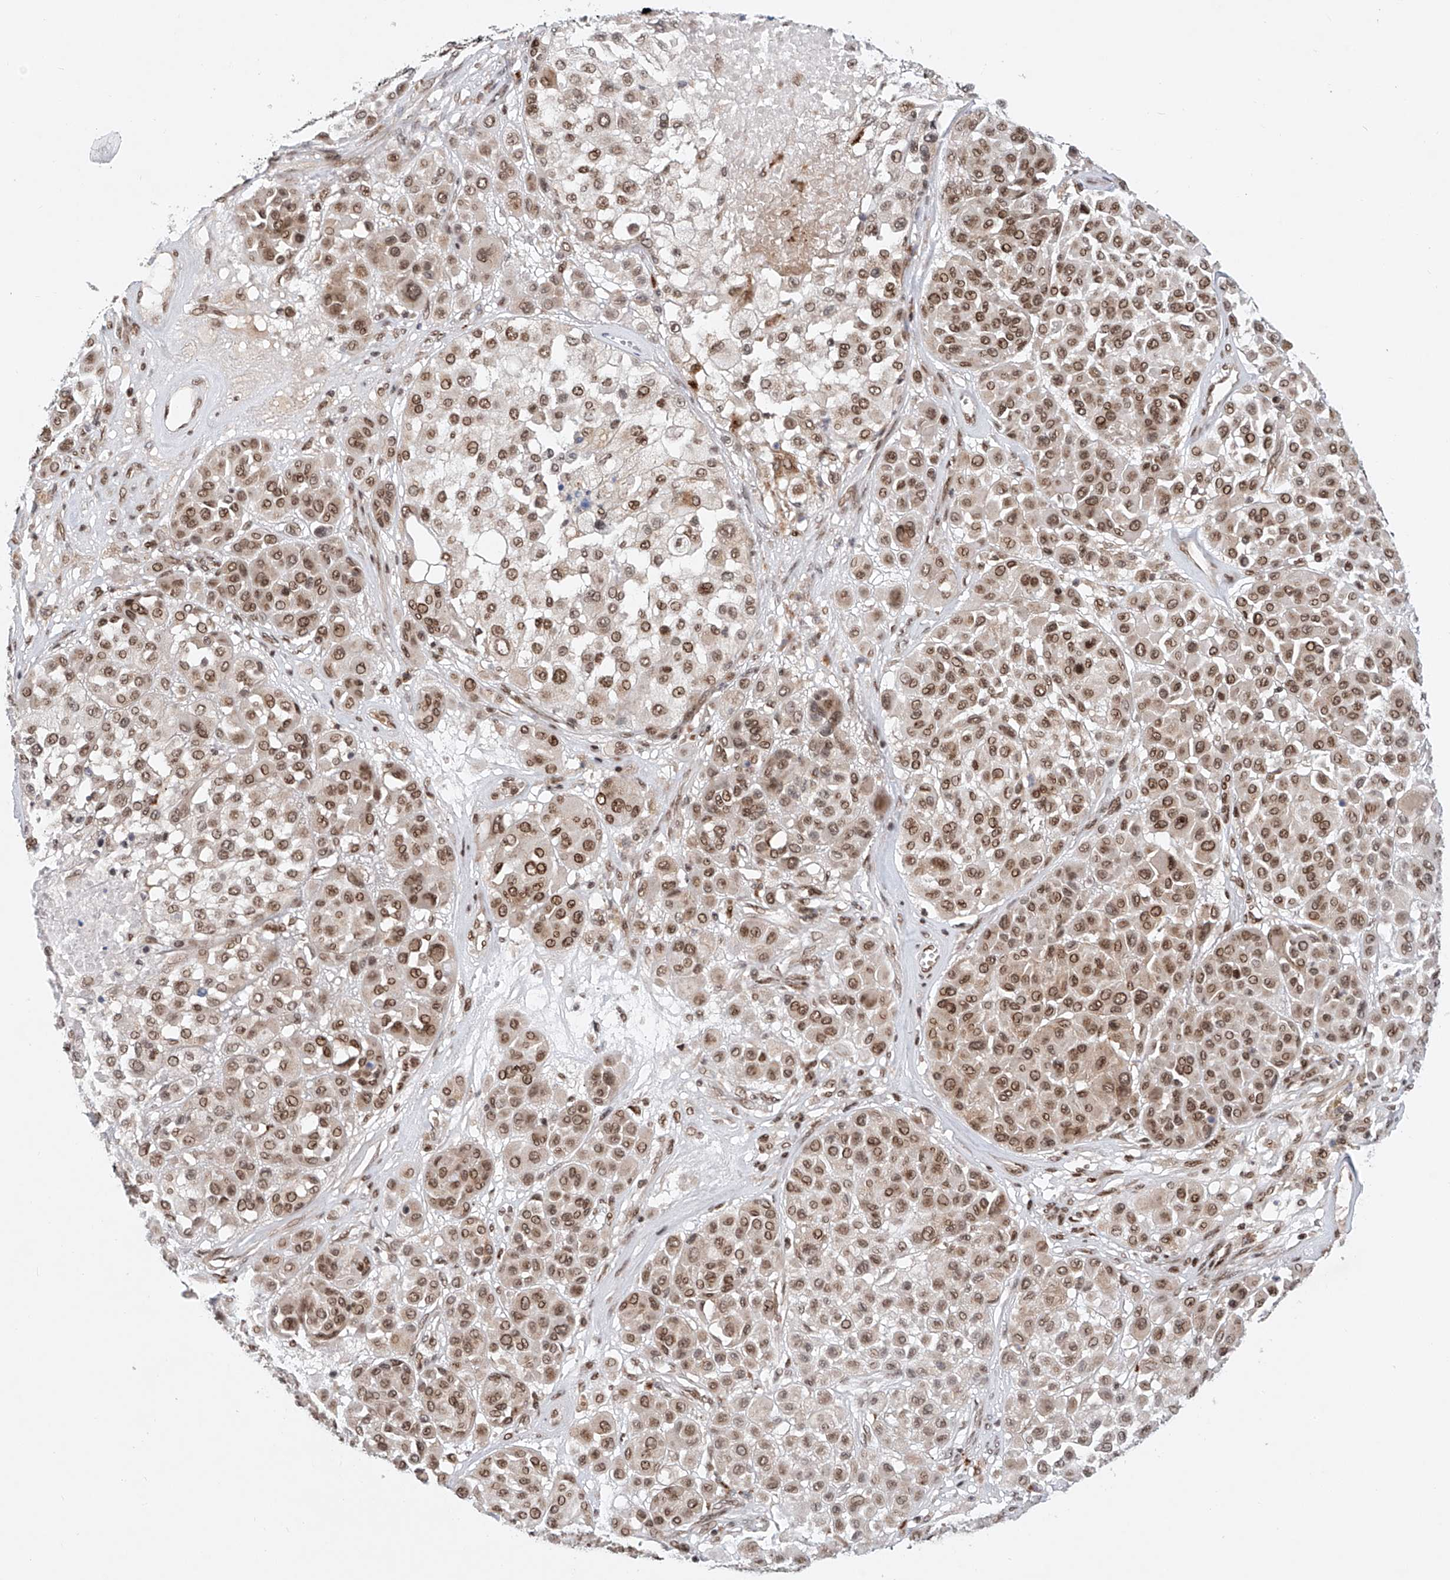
{"staining": {"intensity": "moderate", "quantity": ">75%", "location": "nuclear"}, "tissue": "melanoma", "cell_type": "Tumor cells", "image_type": "cancer", "snomed": [{"axis": "morphology", "description": "Malignant melanoma, Metastatic site"}, {"axis": "topography", "description": "Soft tissue"}], "caption": "Immunohistochemistry (IHC) staining of melanoma, which demonstrates medium levels of moderate nuclear positivity in about >75% of tumor cells indicating moderate nuclear protein positivity. The staining was performed using DAB (3,3'-diaminobenzidine) (brown) for protein detection and nuclei were counterstained in hematoxylin (blue).", "gene": "ZNF470", "patient": {"sex": "male", "age": 41}}